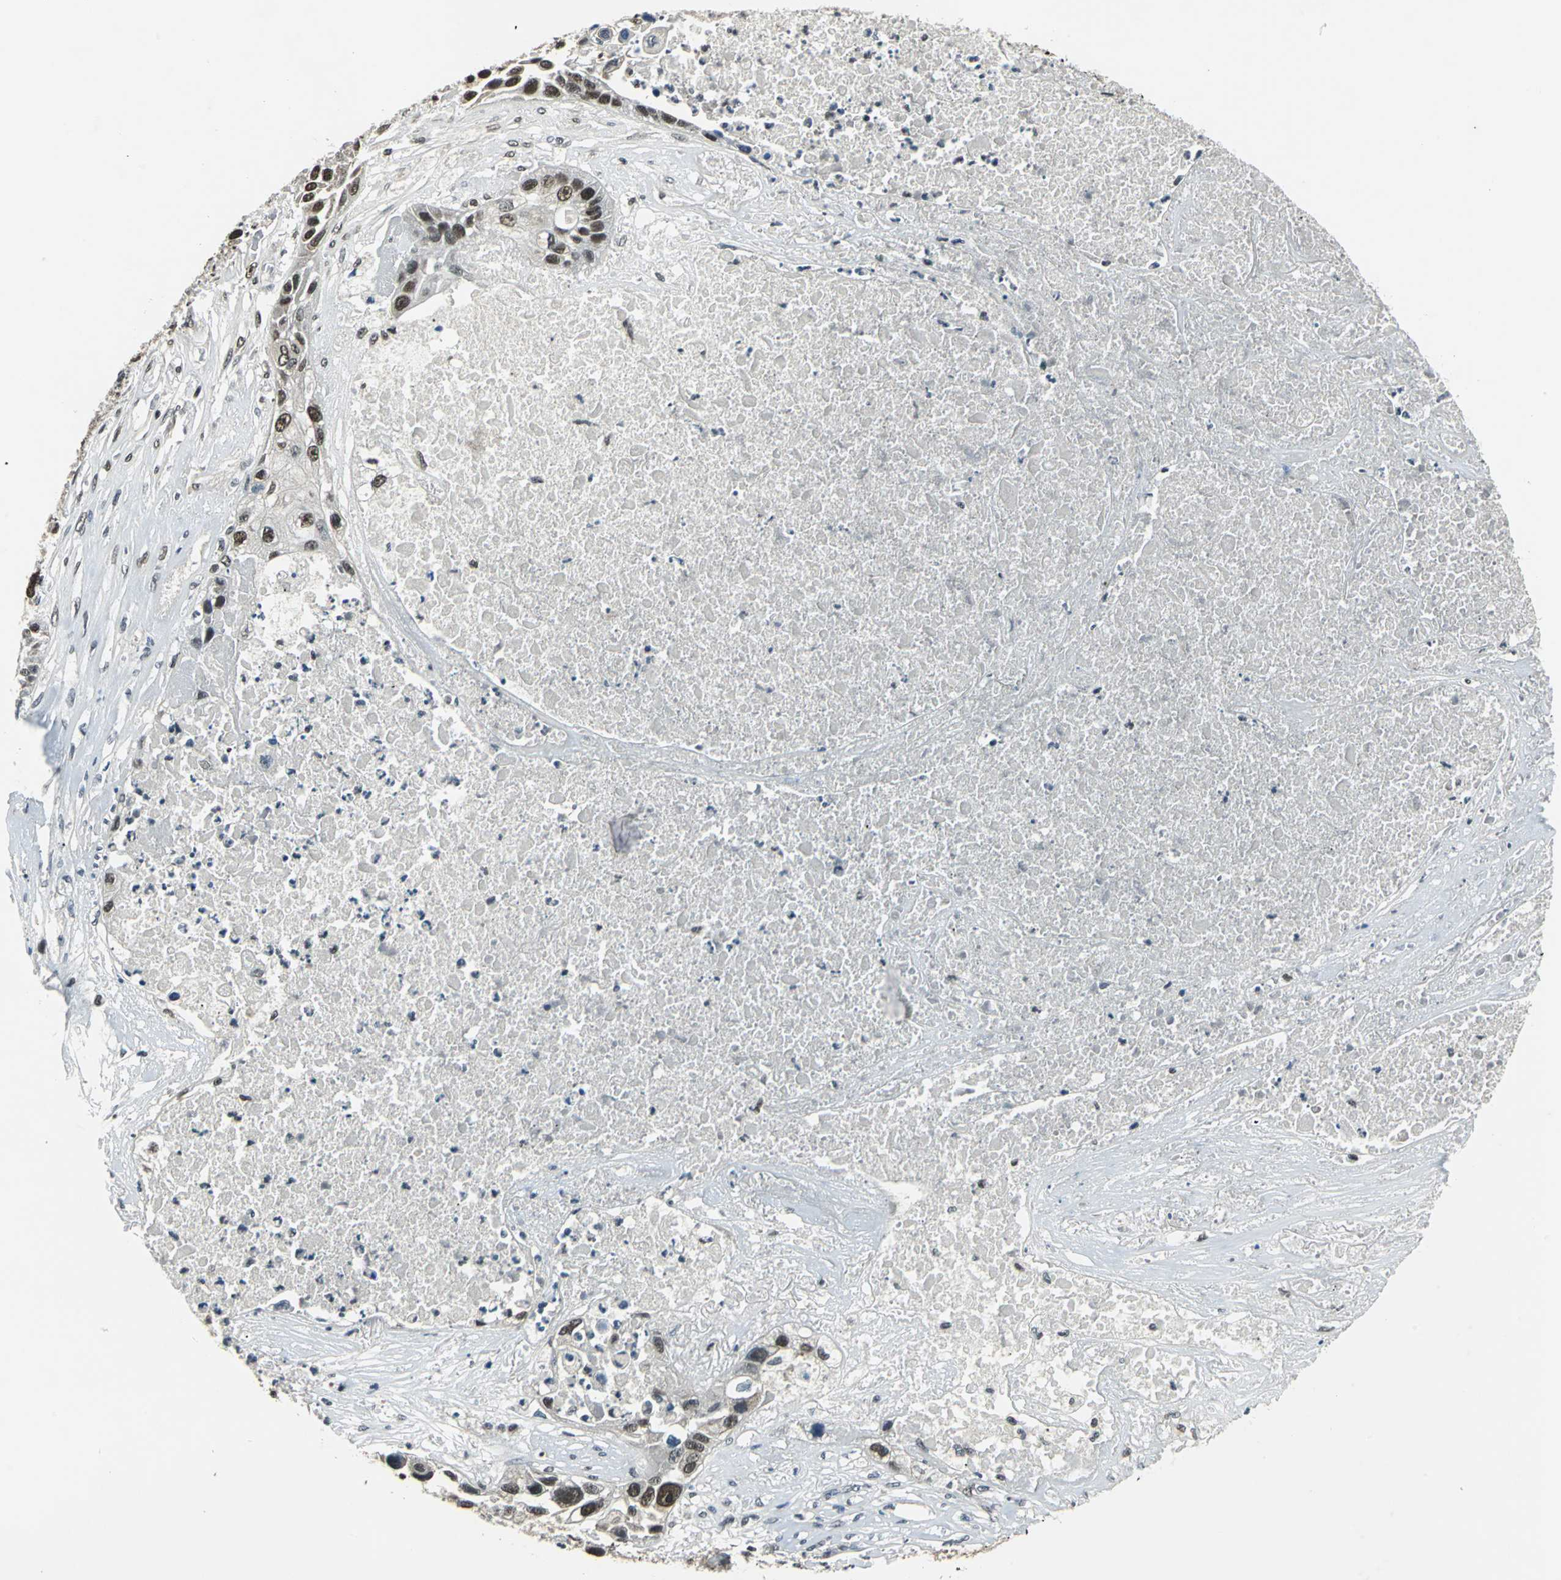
{"staining": {"intensity": "moderate", "quantity": ">75%", "location": "nuclear"}, "tissue": "lung cancer", "cell_type": "Tumor cells", "image_type": "cancer", "snomed": [{"axis": "morphology", "description": "Squamous cell carcinoma, NOS"}, {"axis": "topography", "description": "Lung"}], "caption": "A medium amount of moderate nuclear expression is seen in about >75% of tumor cells in lung squamous cell carcinoma tissue.", "gene": "RBM14", "patient": {"sex": "male", "age": 71}}